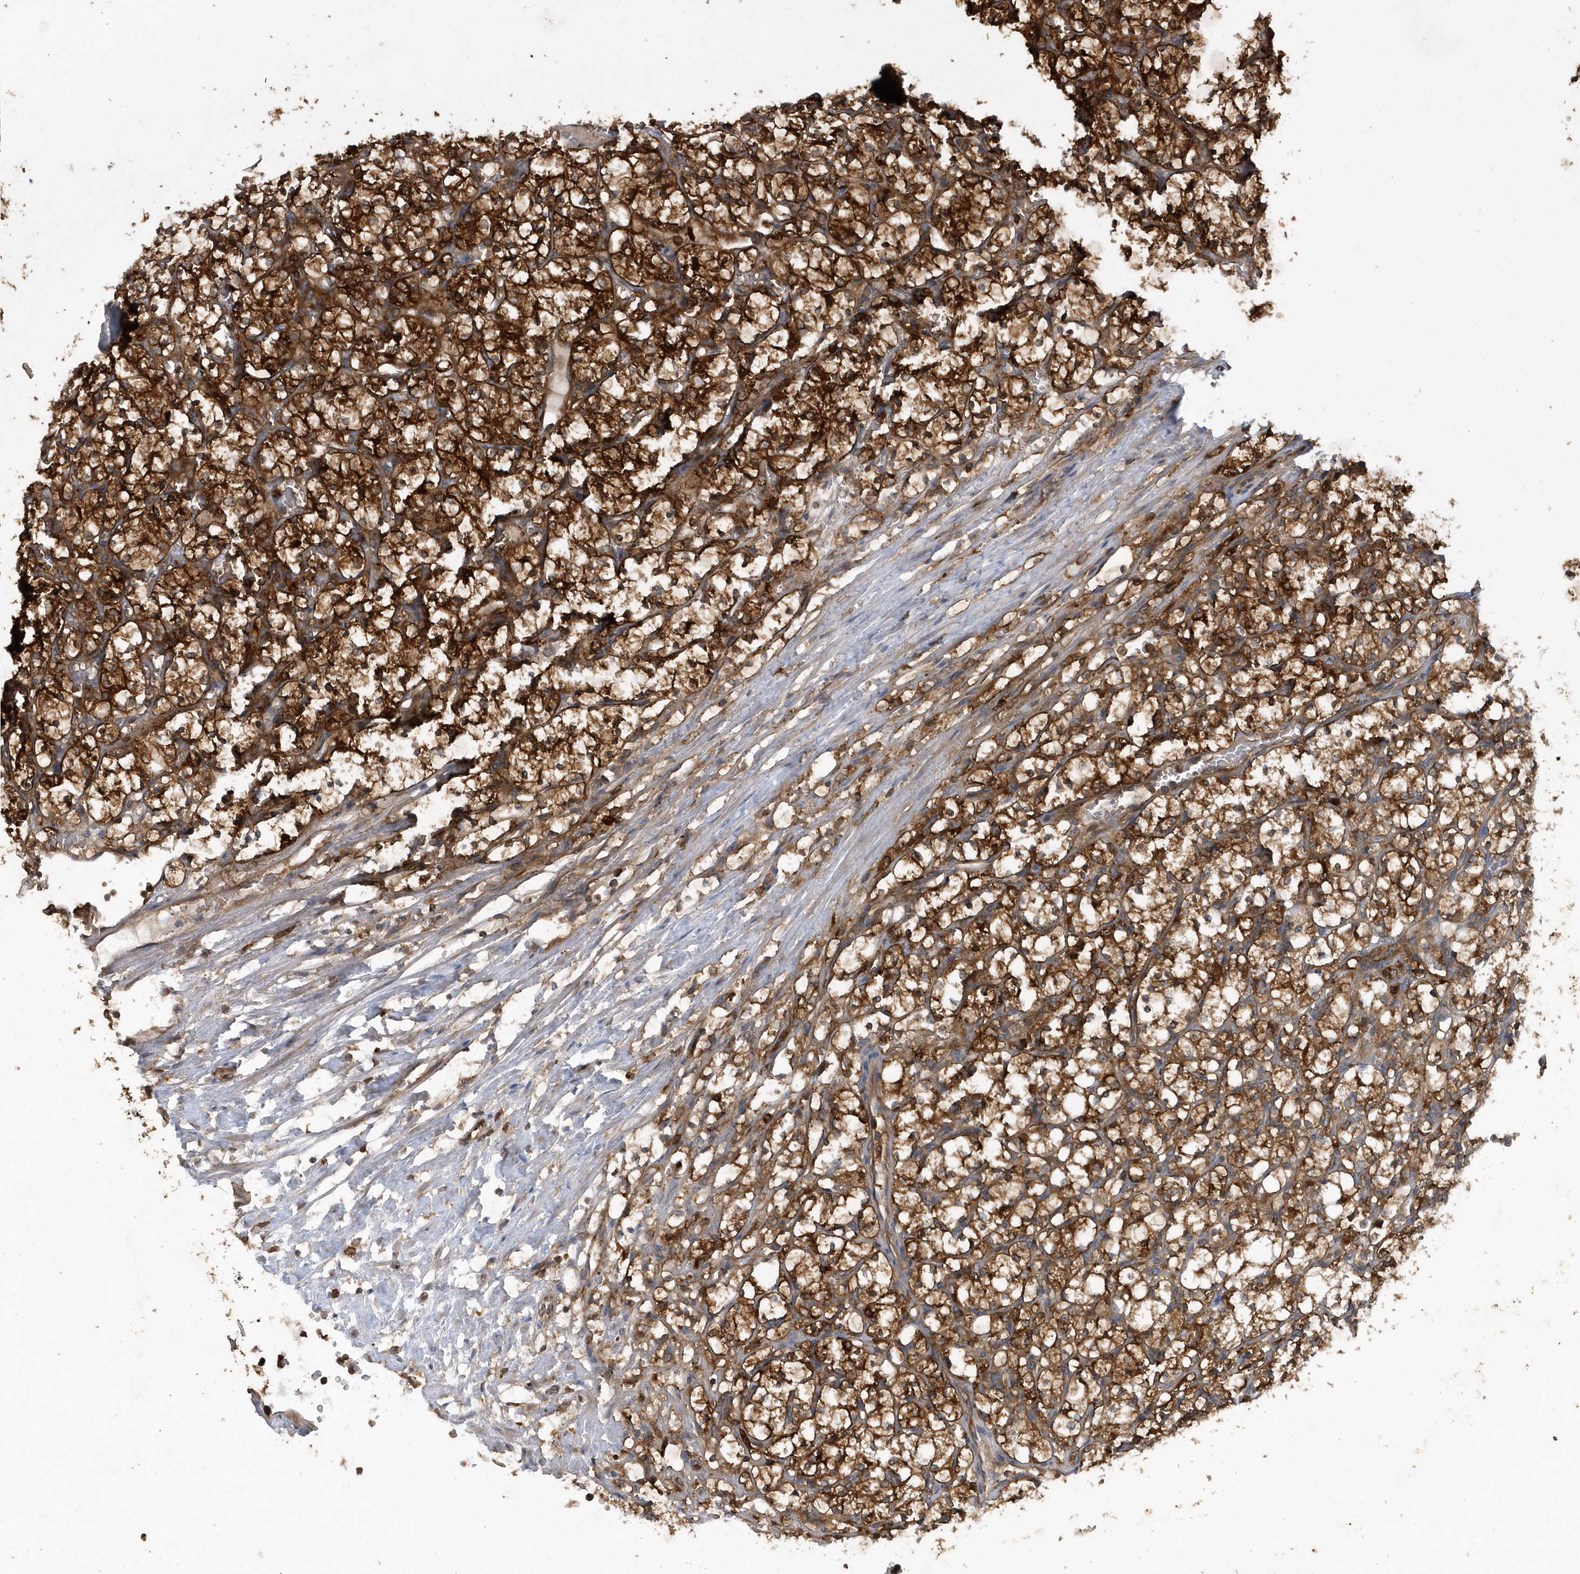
{"staining": {"intensity": "strong", "quantity": ">75%", "location": "cytoplasmic/membranous"}, "tissue": "renal cancer", "cell_type": "Tumor cells", "image_type": "cancer", "snomed": [{"axis": "morphology", "description": "Adenocarcinoma, NOS"}, {"axis": "topography", "description": "Kidney"}], "caption": "Immunohistochemical staining of human renal cancer (adenocarcinoma) exhibits high levels of strong cytoplasmic/membranous positivity in approximately >75% of tumor cells.", "gene": "PAICS", "patient": {"sex": "female", "age": 69}}